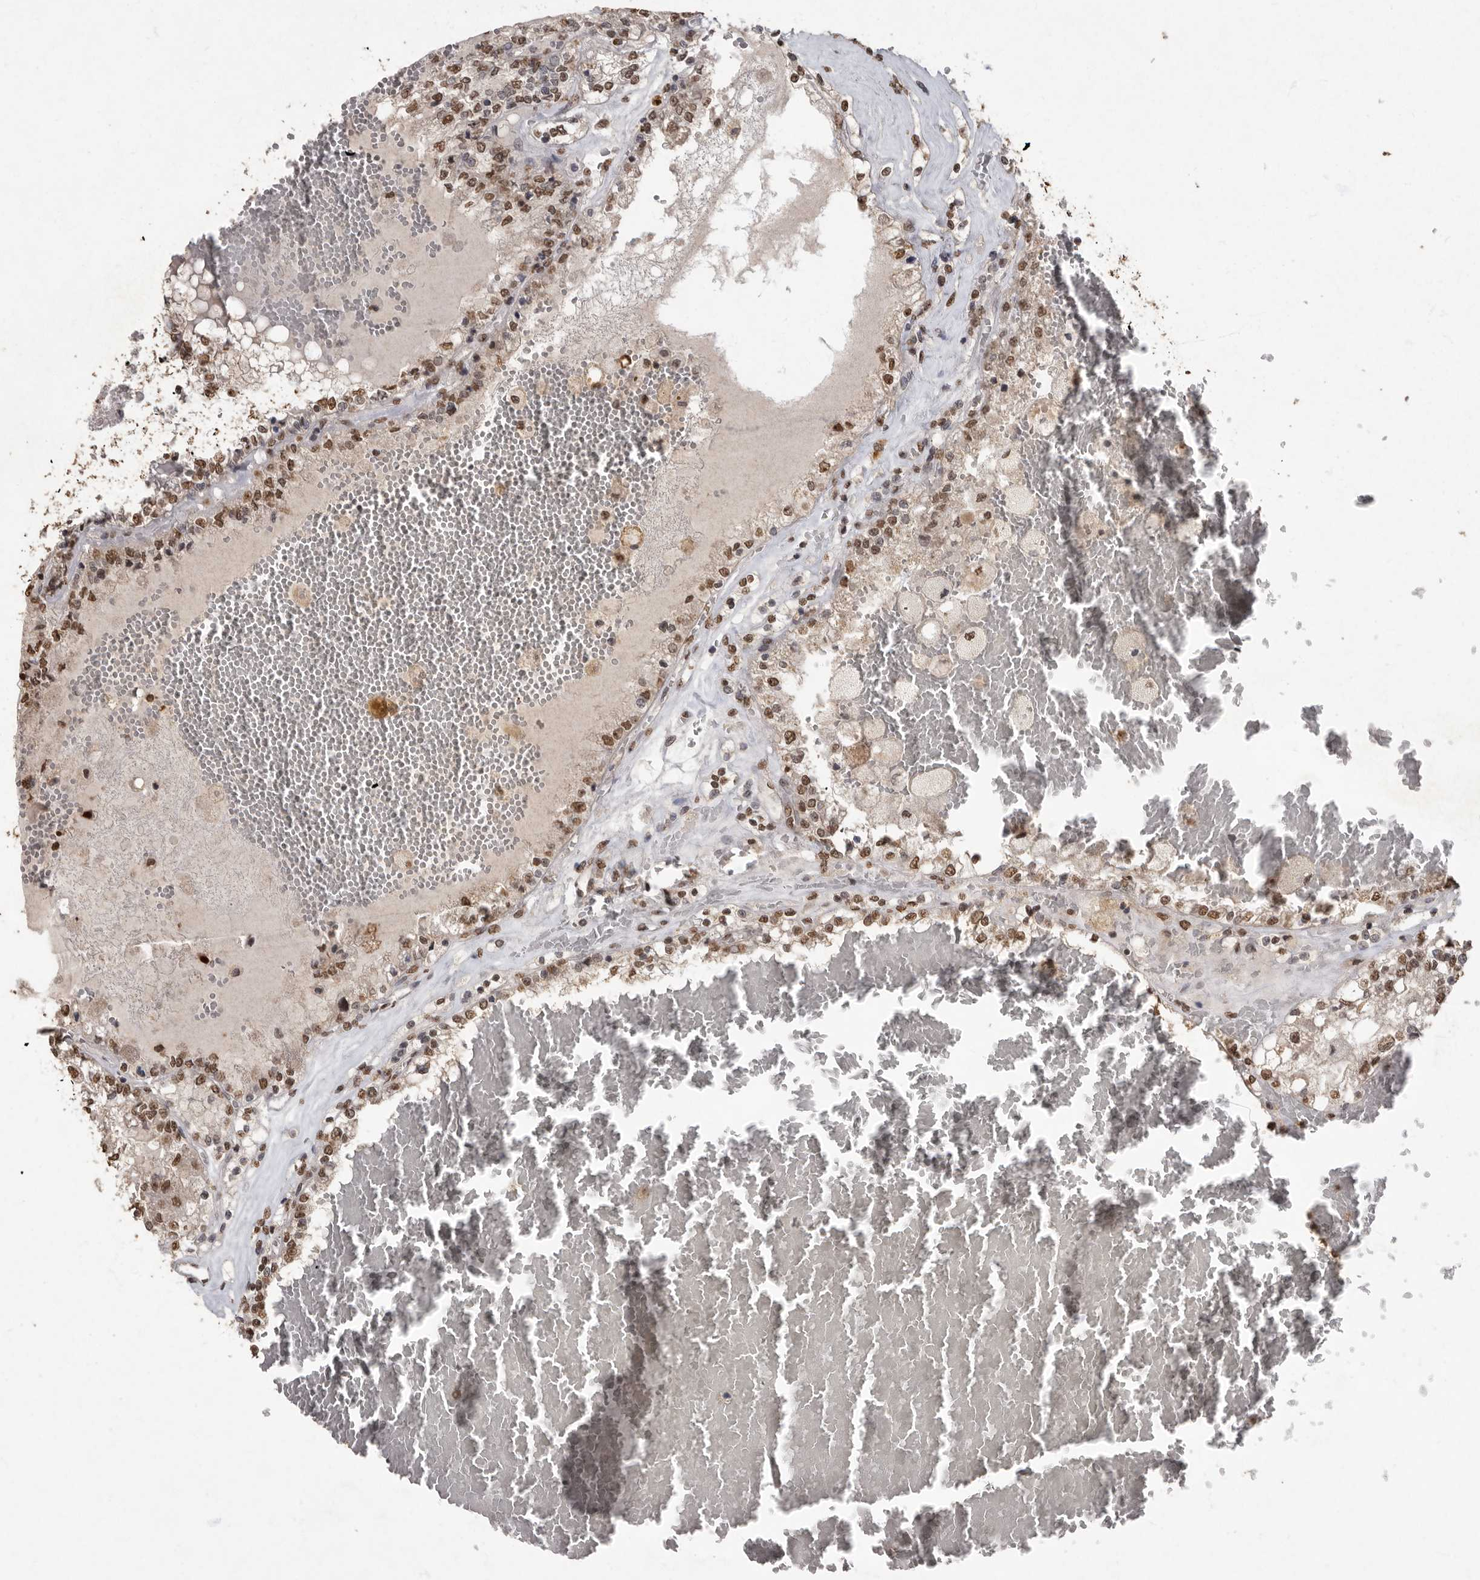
{"staining": {"intensity": "moderate", "quantity": ">75%", "location": "nuclear"}, "tissue": "renal cancer", "cell_type": "Tumor cells", "image_type": "cancer", "snomed": [{"axis": "morphology", "description": "Adenocarcinoma, NOS"}, {"axis": "topography", "description": "Kidney"}], "caption": "This micrograph displays immunohistochemistry (IHC) staining of human renal cancer (adenocarcinoma), with medium moderate nuclear staining in about >75% of tumor cells.", "gene": "NBL1", "patient": {"sex": "female", "age": 56}}